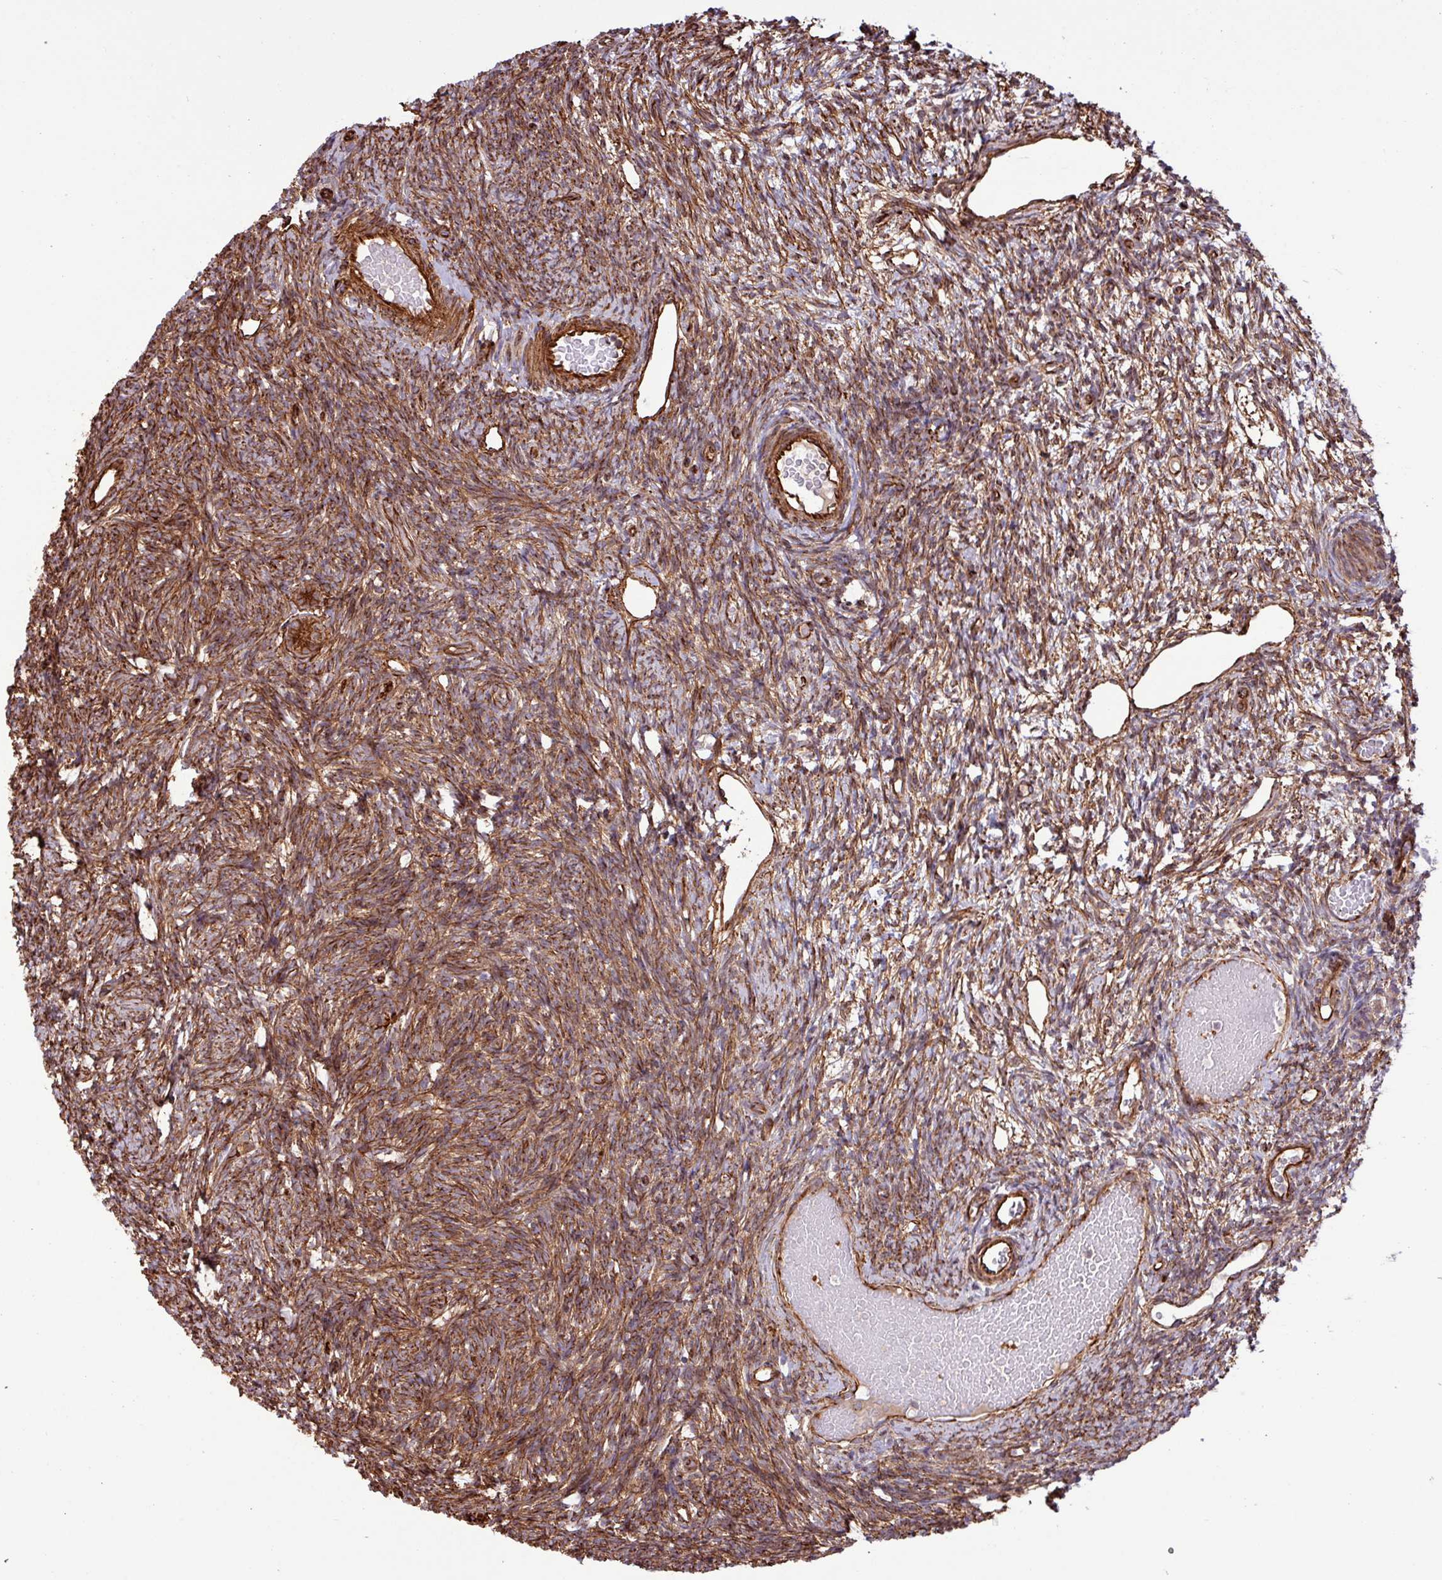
{"staining": {"intensity": "strong", "quantity": ">75%", "location": "cytoplasmic/membranous"}, "tissue": "ovary", "cell_type": "Follicle cells", "image_type": "normal", "snomed": [{"axis": "morphology", "description": "Normal tissue, NOS"}, {"axis": "topography", "description": "Ovary"}], "caption": "Follicle cells exhibit high levels of strong cytoplasmic/membranous positivity in approximately >75% of cells in normal ovary.", "gene": "ZNF300", "patient": {"sex": "female", "age": 39}}